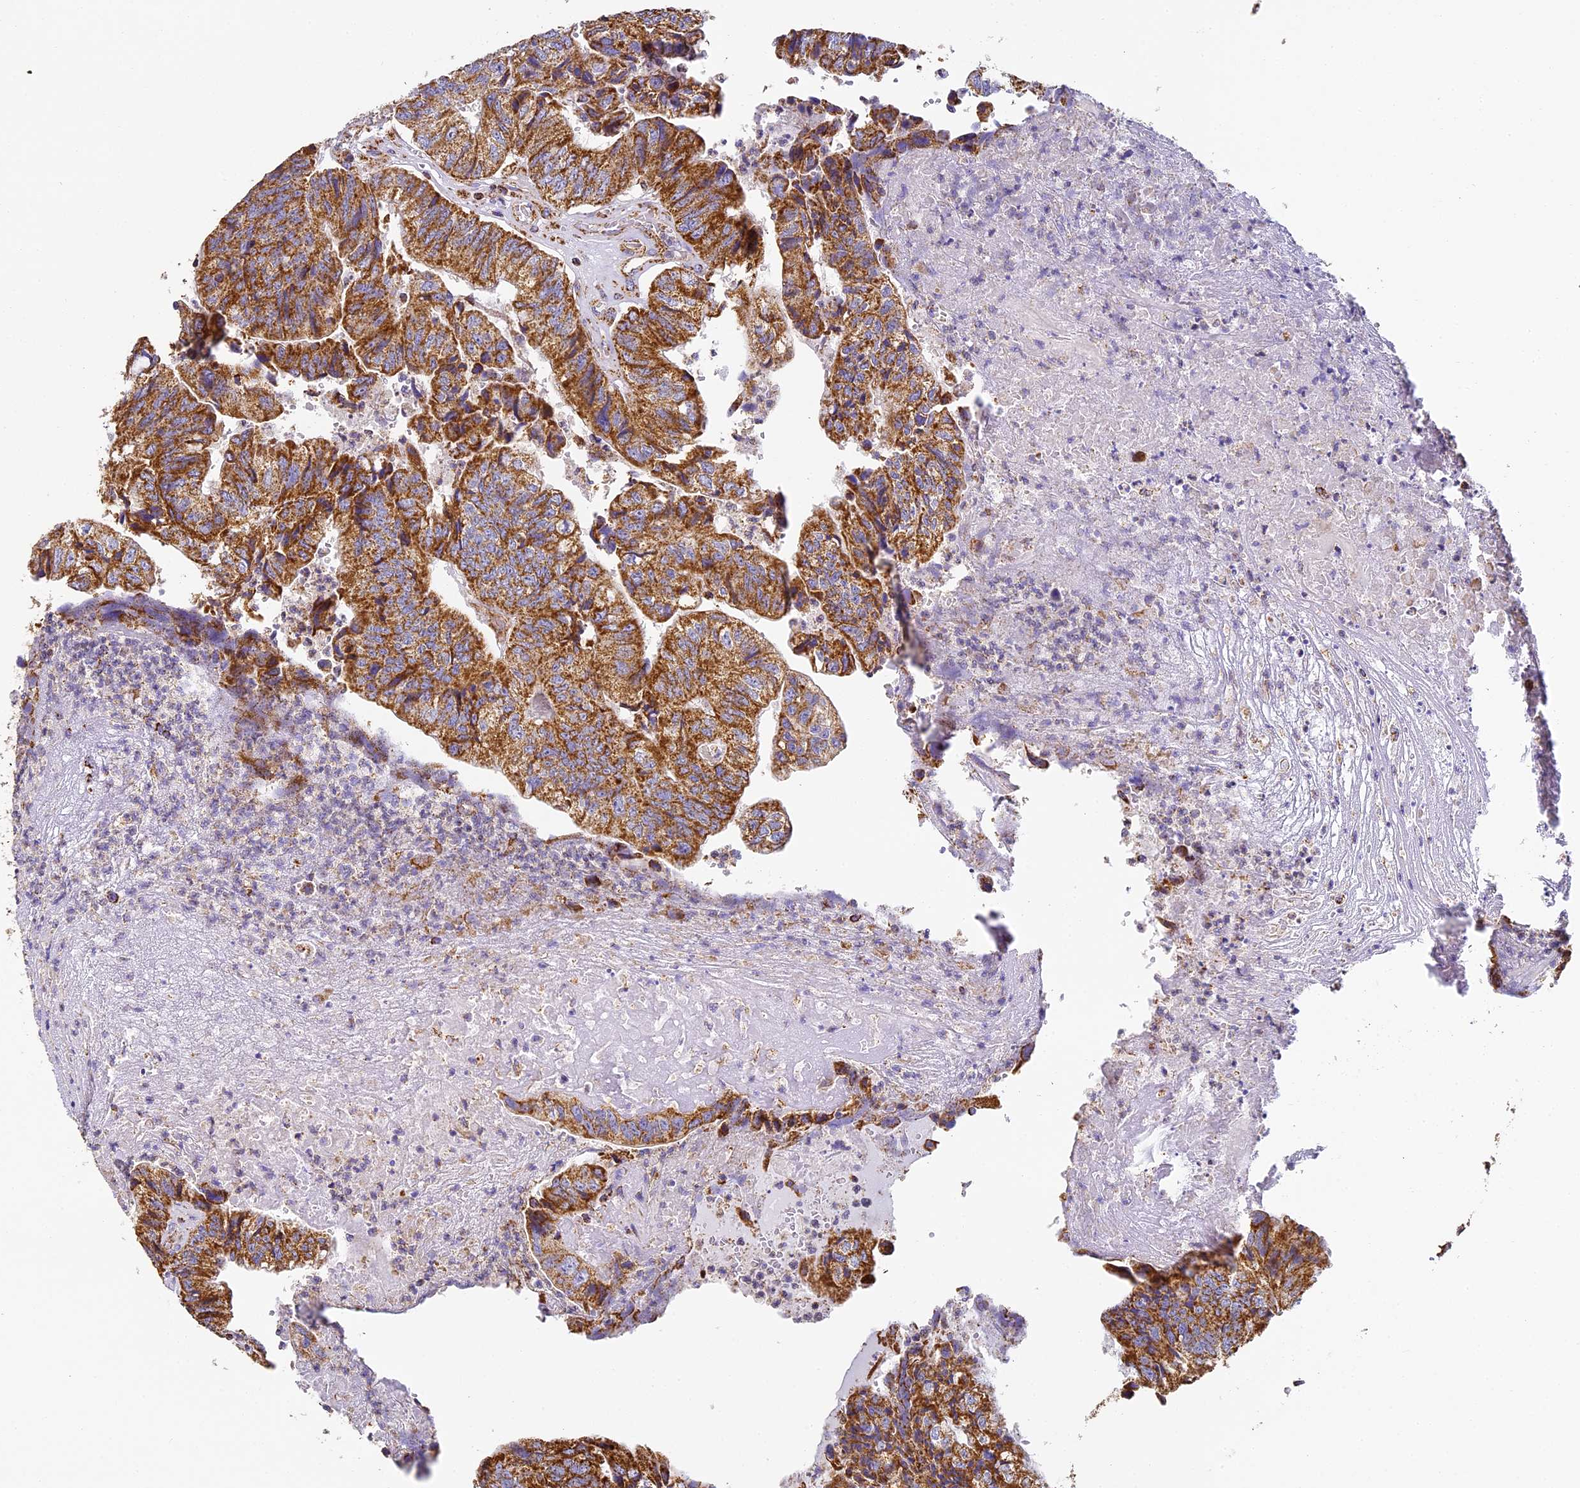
{"staining": {"intensity": "moderate", "quantity": ">75%", "location": "cytoplasmic/membranous"}, "tissue": "colorectal cancer", "cell_type": "Tumor cells", "image_type": "cancer", "snomed": [{"axis": "morphology", "description": "Adenocarcinoma, NOS"}, {"axis": "topography", "description": "Colon"}], "caption": "DAB immunohistochemical staining of human adenocarcinoma (colorectal) exhibits moderate cytoplasmic/membranous protein positivity in about >75% of tumor cells. The staining was performed using DAB (3,3'-diaminobenzidine), with brown indicating positive protein expression. Nuclei are stained blue with hematoxylin.", "gene": "STK17A", "patient": {"sex": "female", "age": 67}}